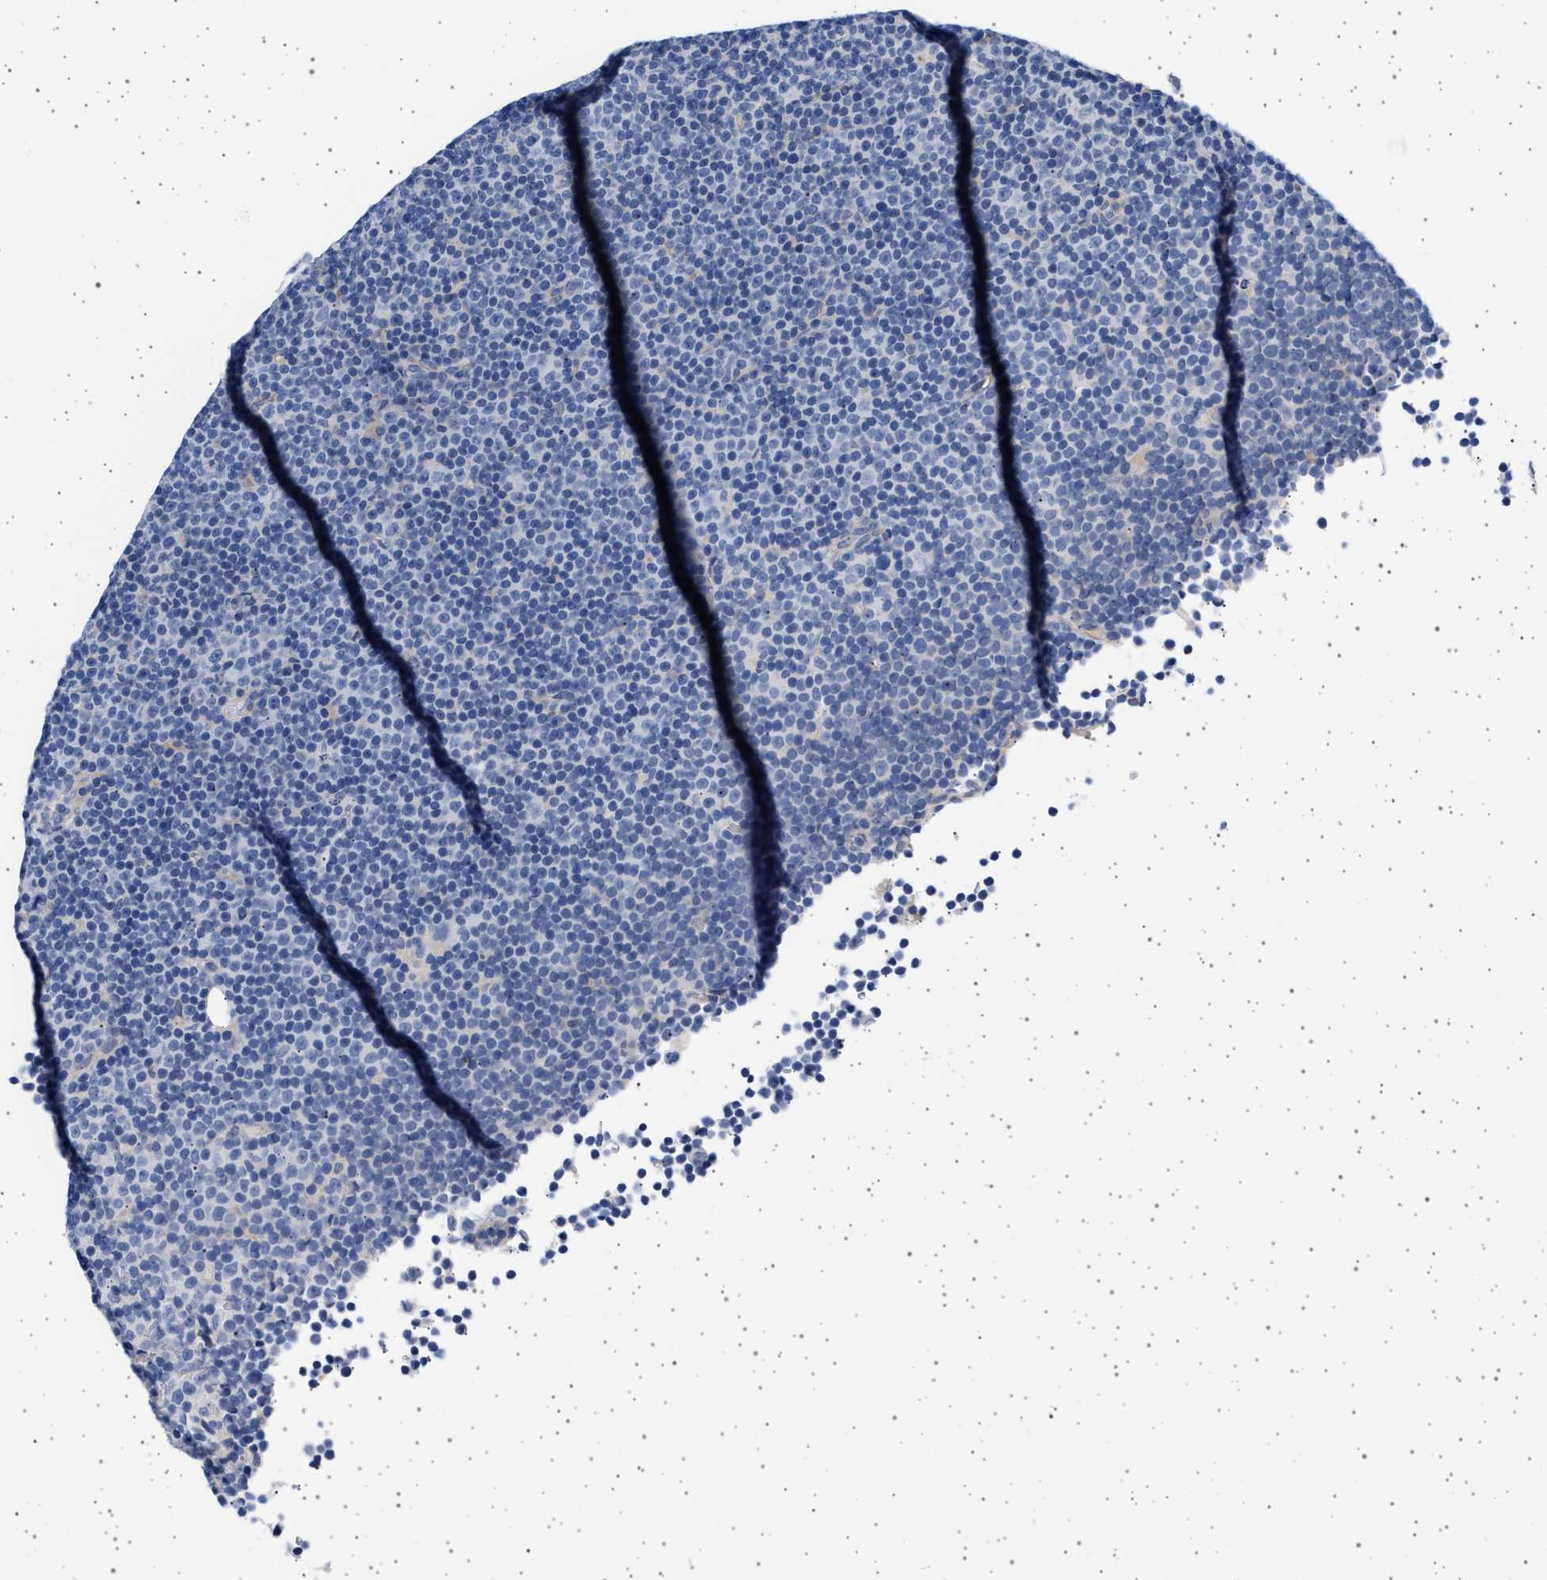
{"staining": {"intensity": "negative", "quantity": "none", "location": "none"}, "tissue": "lymphoma", "cell_type": "Tumor cells", "image_type": "cancer", "snomed": [{"axis": "morphology", "description": "Malignant lymphoma, non-Hodgkin's type, Low grade"}, {"axis": "topography", "description": "Lymph node"}], "caption": "High power microscopy image of an IHC histopathology image of lymphoma, revealing no significant expression in tumor cells.", "gene": "TRMT10B", "patient": {"sex": "female", "age": 67}}